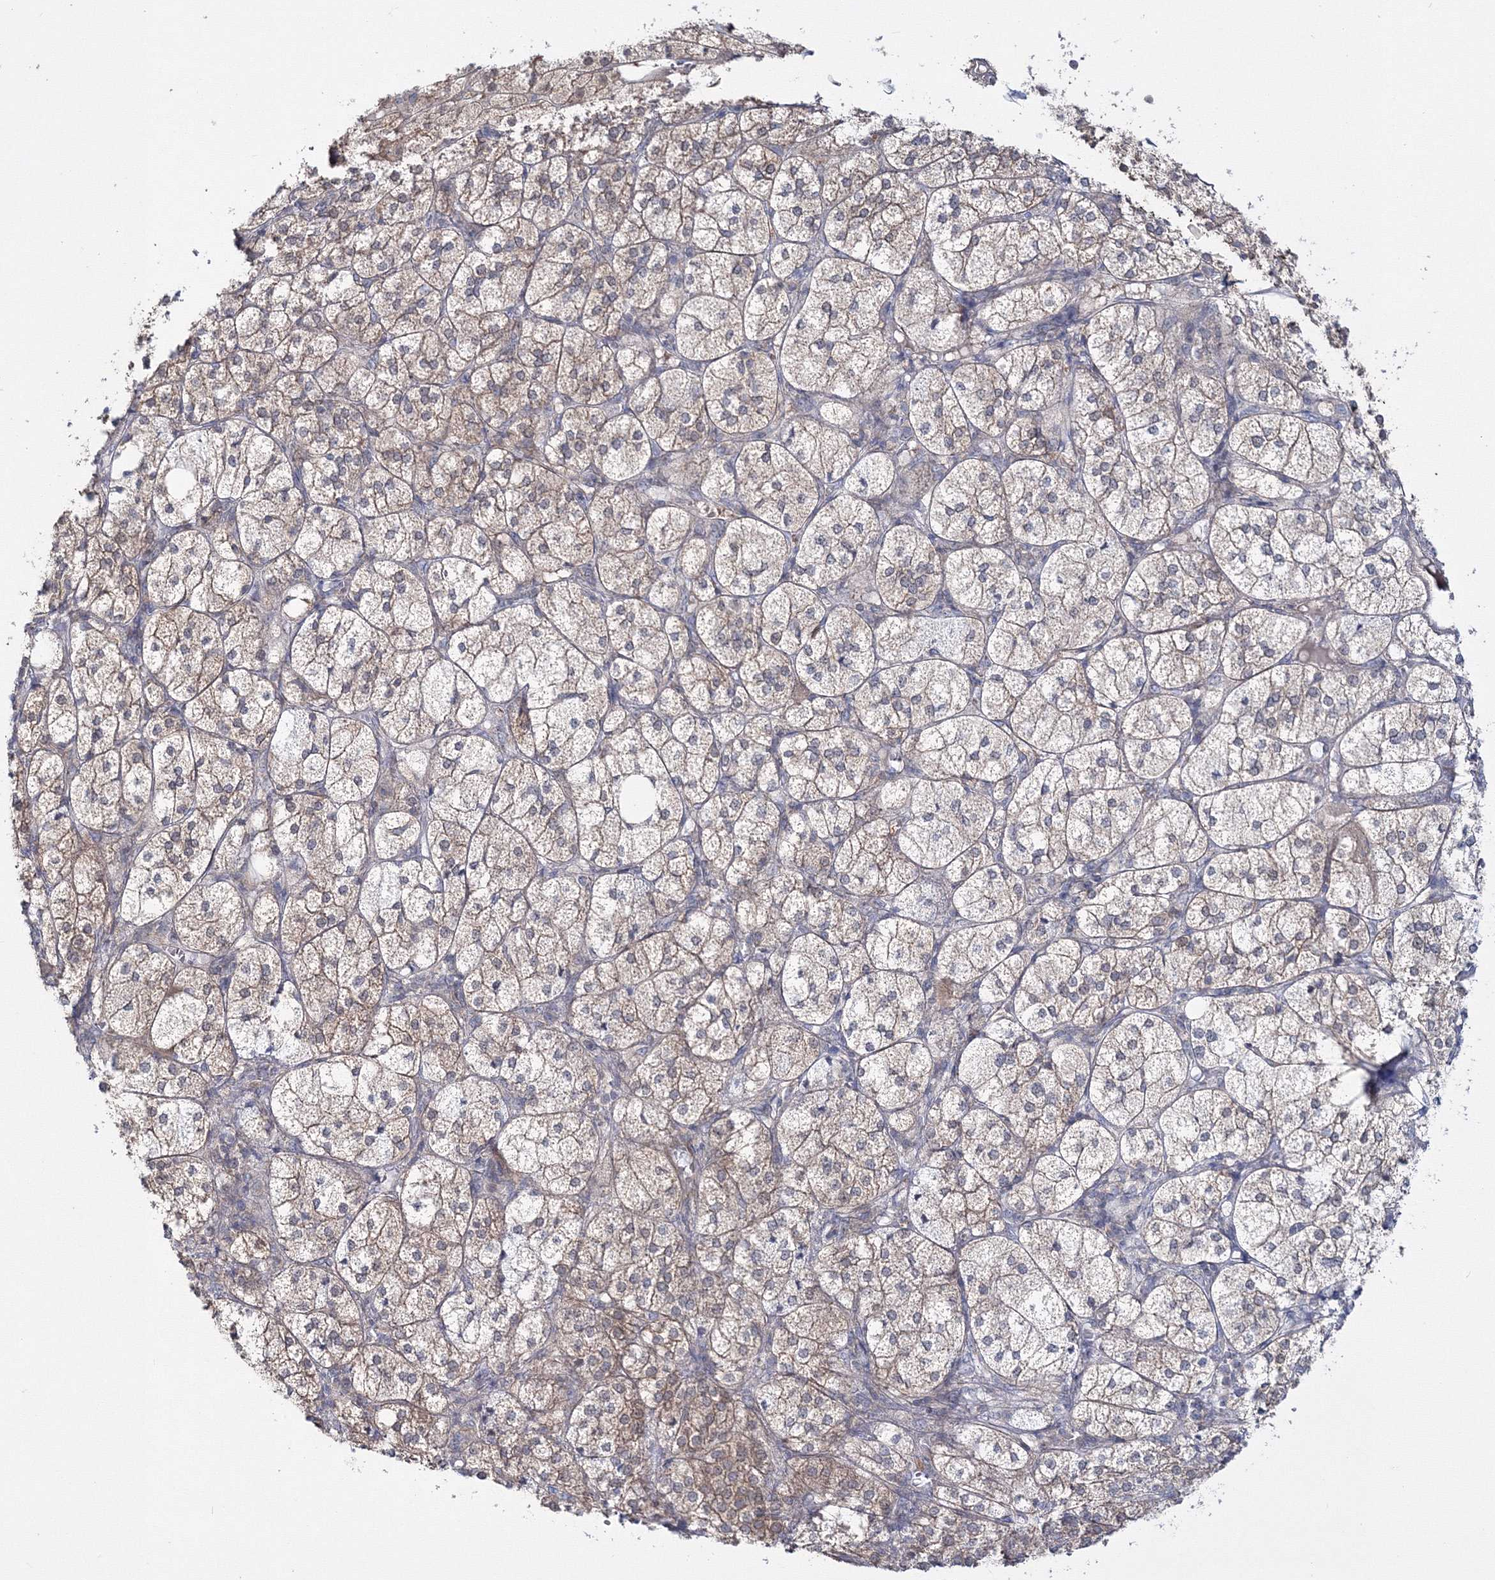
{"staining": {"intensity": "moderate", "quantity": "25%-75%", "location": "cytoplasmic/membranous"}, "tissue": "adrenal gland", "cell_type": "Glandular cells", "image_type": "normal", "snomed": [{"axis": "morphology", "description": "Normal tissue, NOS"}, {"axis": "topography", "description": "Adrenal gland"}], "caption": "Protein staining demonstrates moderate cytoplasmic/membranous staining in about 25%-75% of glandular cells in unremarkable adrenal gland. (DAB IHC, brown staining for protein, blue staining for nuclei).", "gene": "IPMK", "patient": {"sex": "female", "age": 61}}